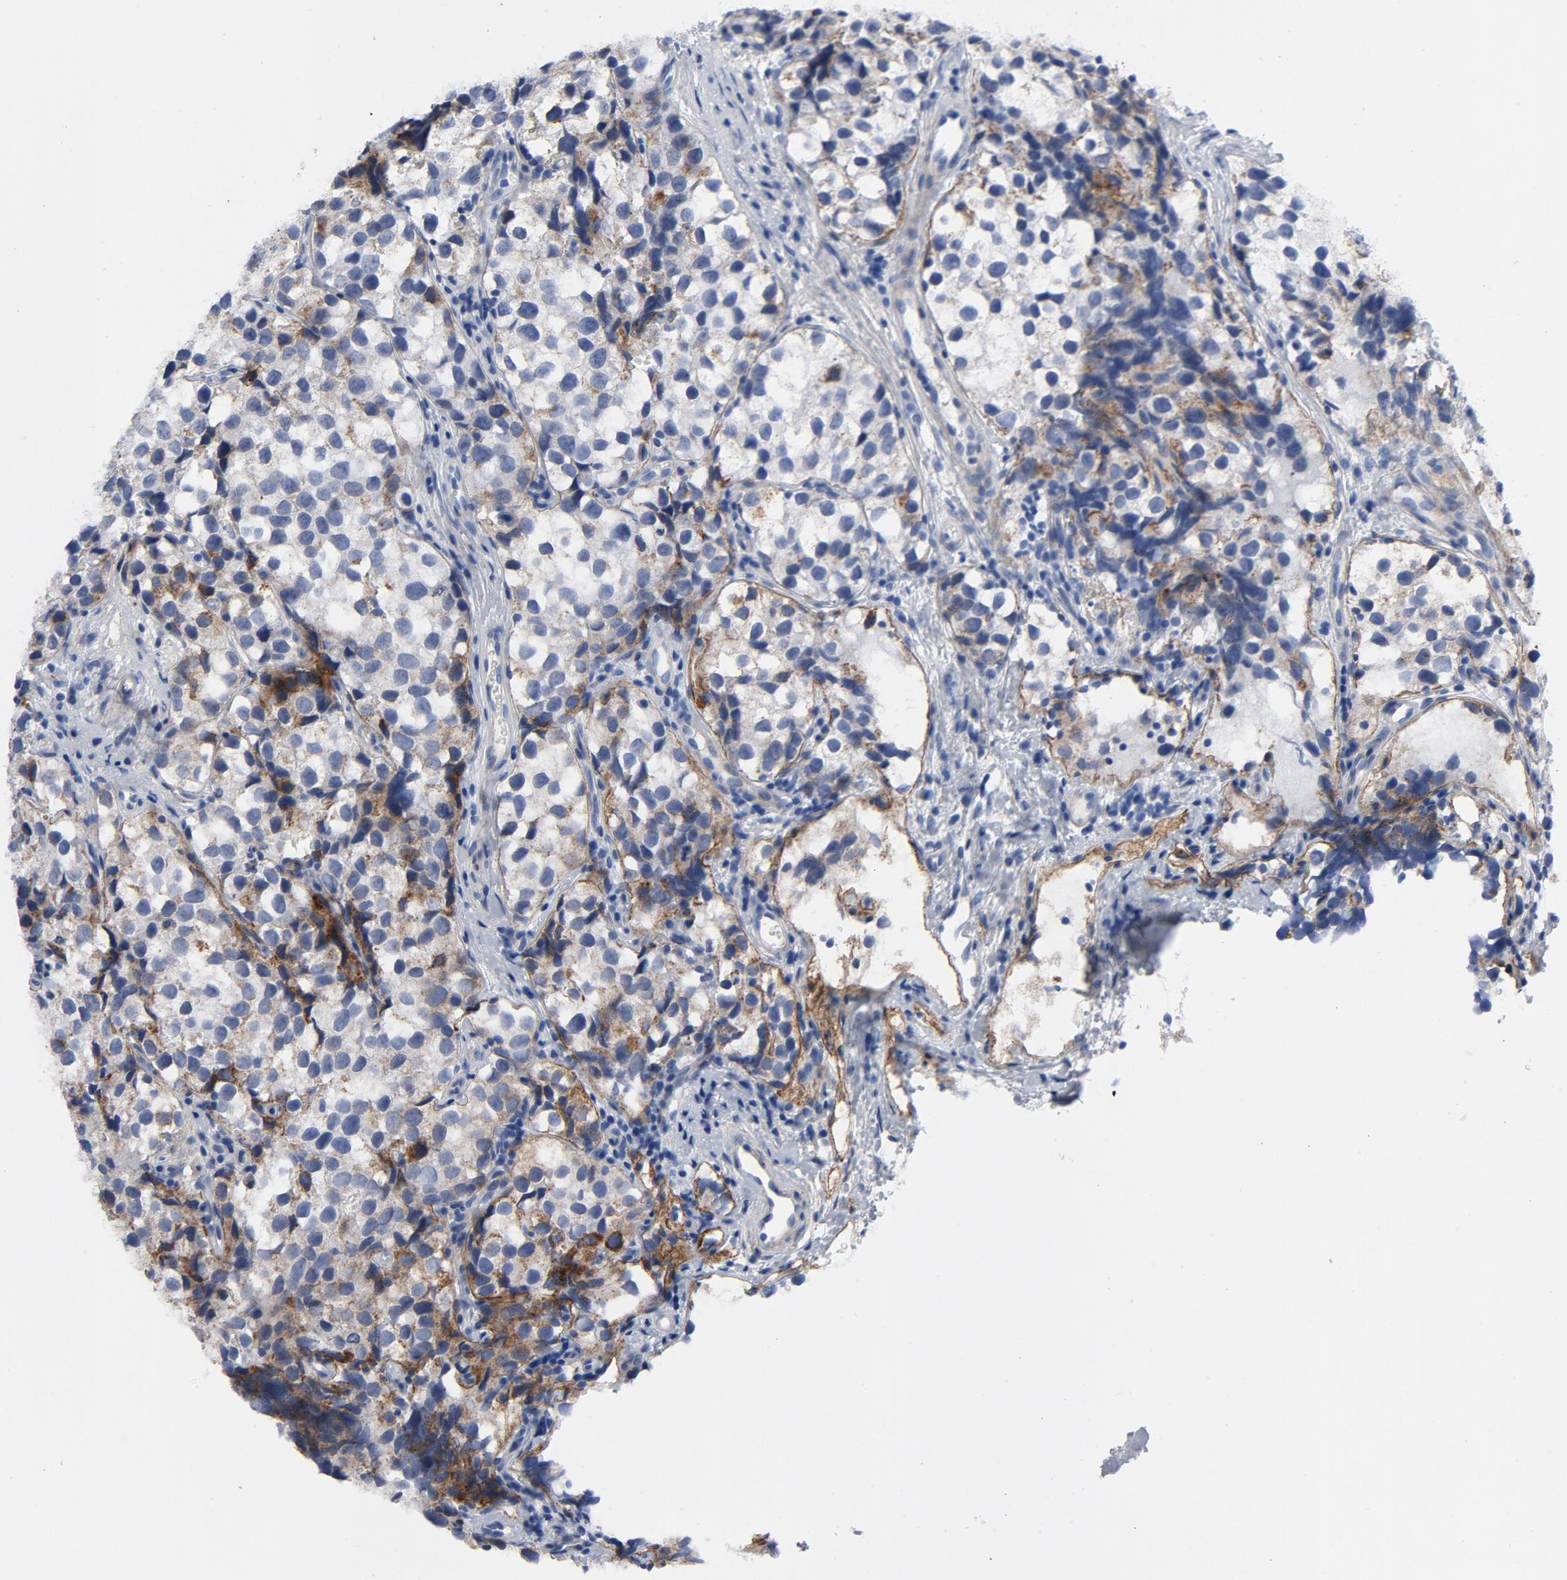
{"staining": {"intensity": "strong", "quantity": "25%-75%", "location": "cytoplasmic/membranous"}, "tissue": "testis cancer", "cell_type": "Tumor cells", "image_type": "cancer", "snomed": [{"axis": "morphology", "description": "Seminoma, NOS"}, {"axis": "topography", "description": "Testis"}], "caption": "An image showing strong cytoplasmic/membranous staining in about 25%-75% of tumor cells in testis seminoma, as visualized by brown immunohistochemical staining.", "gene": "LAMC1", "patient": {"sex": "male", "age": 39}}